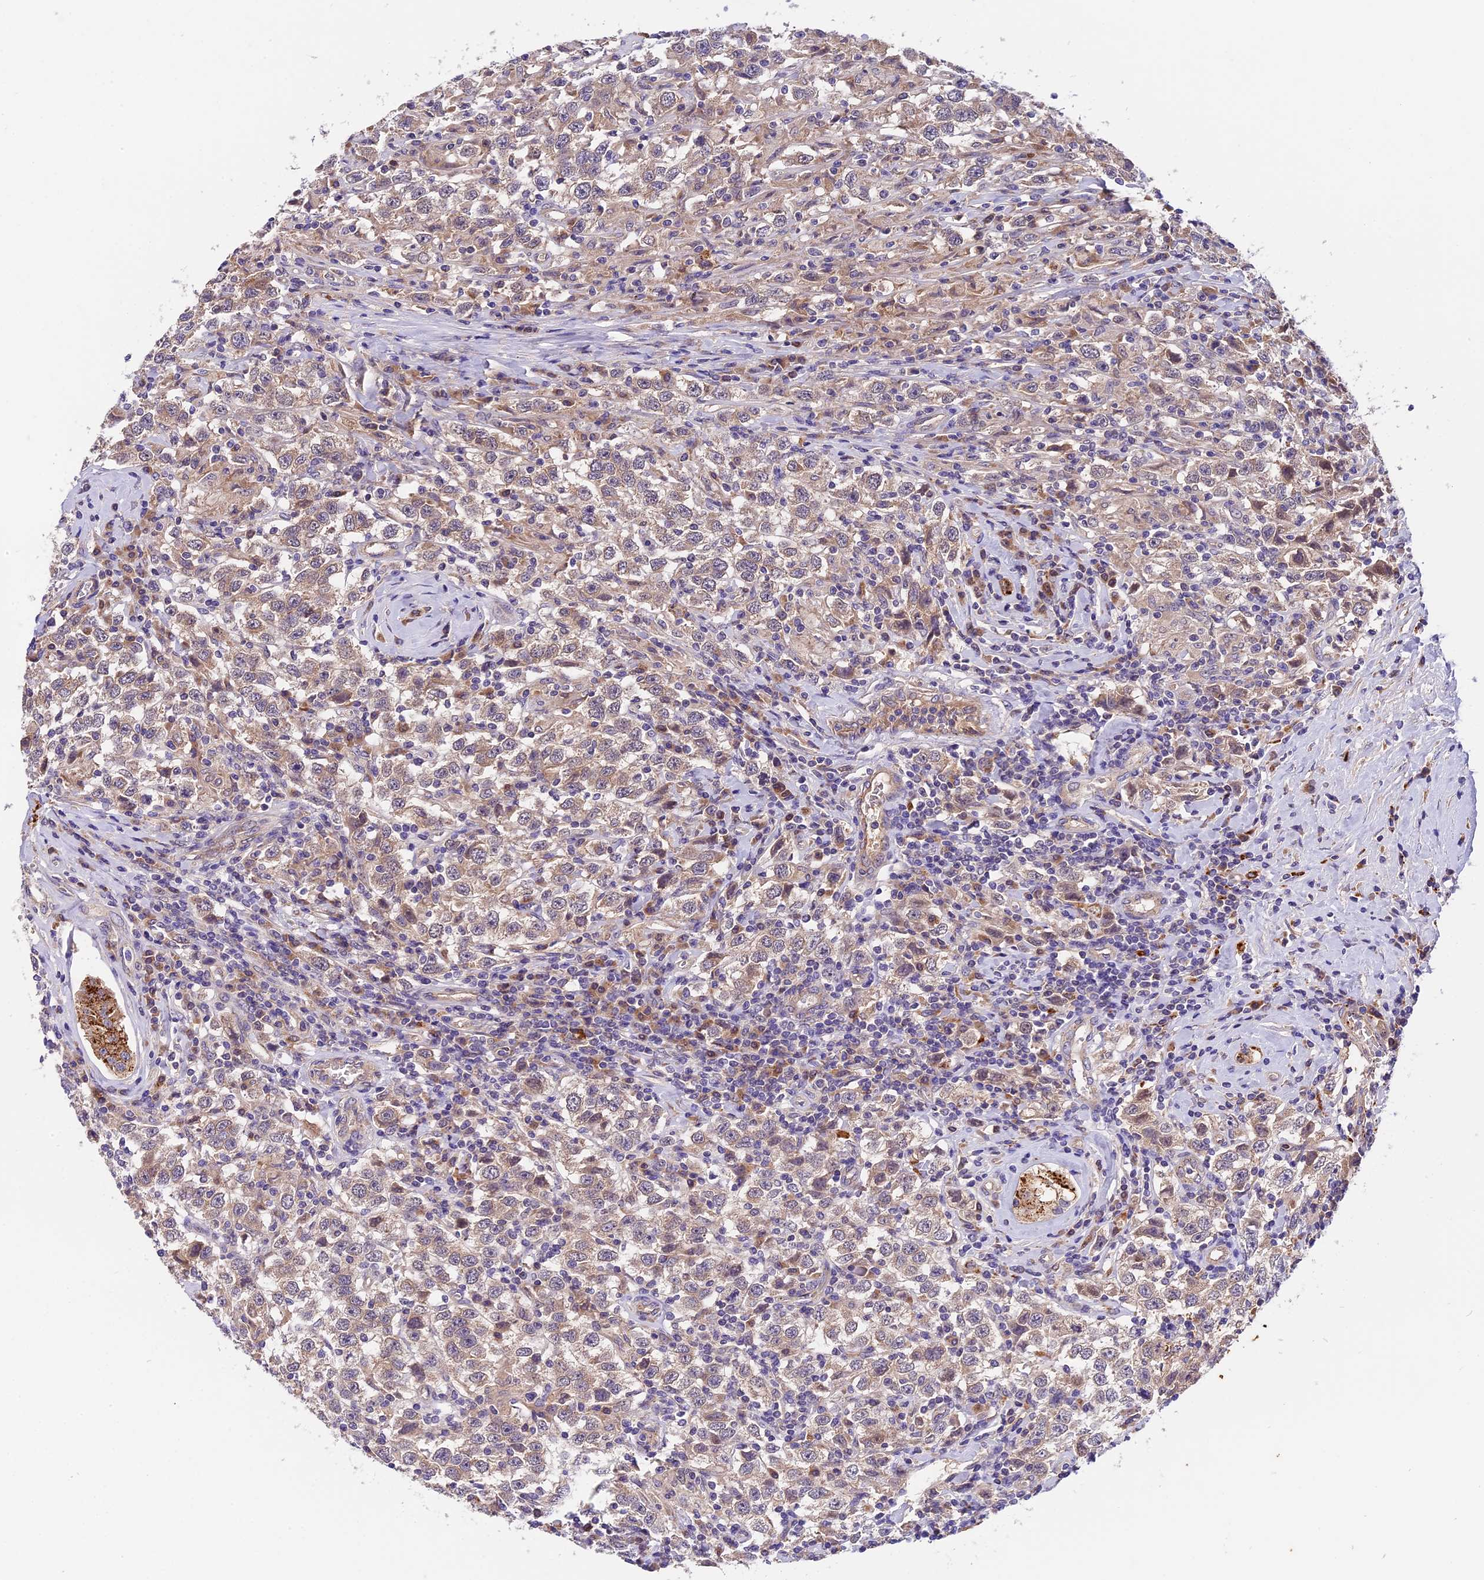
{"staining": {"intensity": "weak", "quantity": ">75%", "location": "cytoplasmic/membranous"}, "tissue": "testis cancer", "cell_type": "Tumor cells", "image_type": "cancer", "snomed": [{"axis": "morphology", "description": "Seminoma, NOS"}, {"axis": "topography", "description": "Testis"}], "caption": "A photomicrograph of testis cancer stained for a protein shows weak cytoplasmic/membranous brown staining in tumor cells.", "gene": "COPE", "patient": {"sex": "male", "age": 41}}